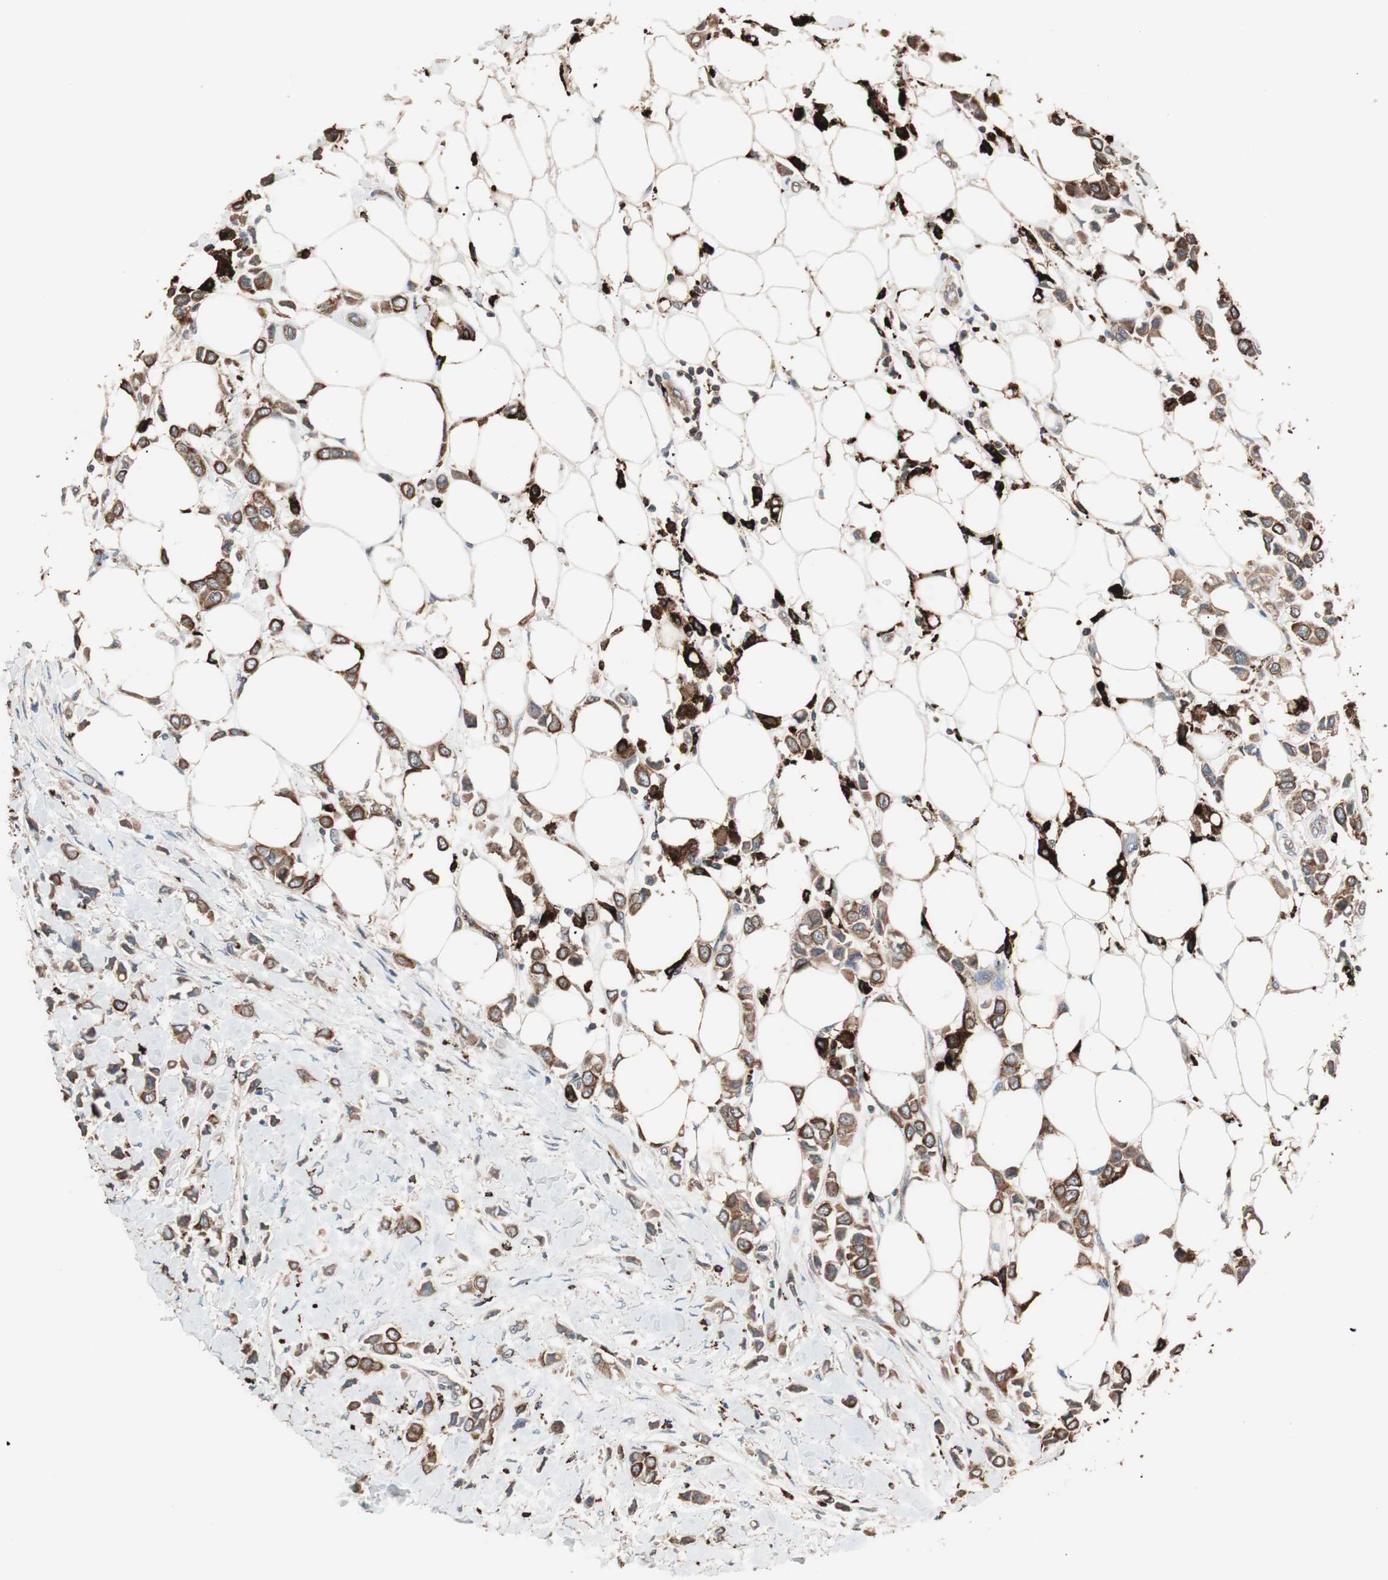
{"staining": {"intensity": "moderate", "quantity": ">75%", "location": "cytoplasmic/membranous"}, "tissue": "breast cancer", "cell_type": "Tumor cells", "image_type": "cancer", "snomed": [{"axis": "morphology", "description": "Lobular carcinoma"}, {"axis": "topography", "description": "Breast"}], "caption": "Breast cancer stained with DAB (3,3'-diaminobenzidine) immunohistochemistry demonstrates medium levels of moderate cytoplasmic/membranous staining in about >75% of tumor cells. Immunohistochemistry stains the protein in brown and the nuclei are stained blue.", "gene": "CCT3", "patient": {"sex": "female", "age": 51}}